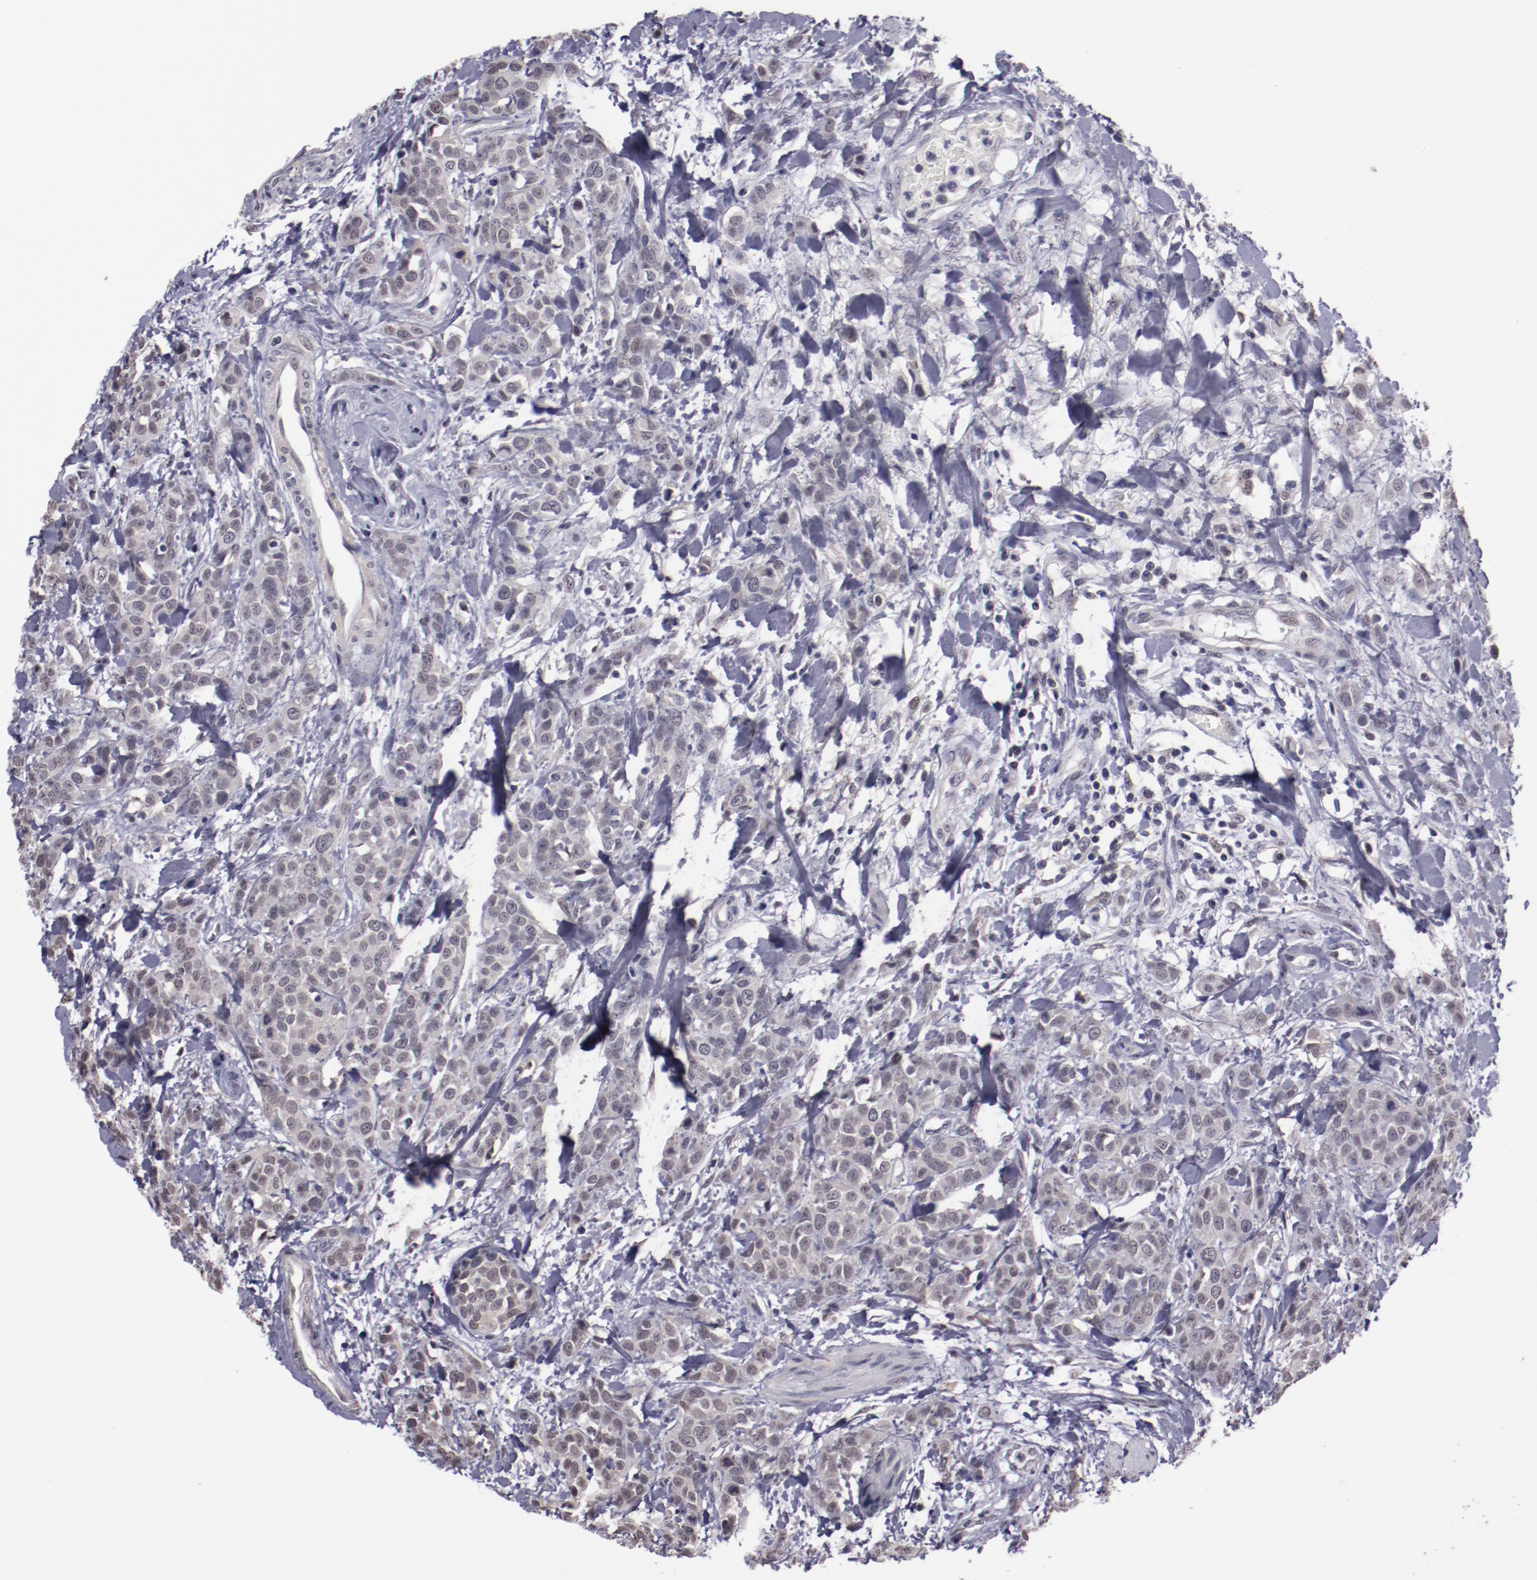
{"staining": {"intensity": "weak", "quantity": ">75%", "location": "nuclear"}, "tissue": "urothelial cancer", "cell_type": "Tumor cells", "image_type": "cancer", "snomed": [{"axis": "morphology", "description": "Urothelial carcinoma, High grade"}, {"axis": "topography", "description": "Urinary bladder"}], "caption": "This photomicrograph reveals urothelial cancer stained with immunohistochemistry to label a protein in brown. The nuclear of tumor cells show weak positivity for the protein. Nuclei are counter-stained blue.", "gene": "NRXN3", "patient": {"sex": "male", "age": 56}}